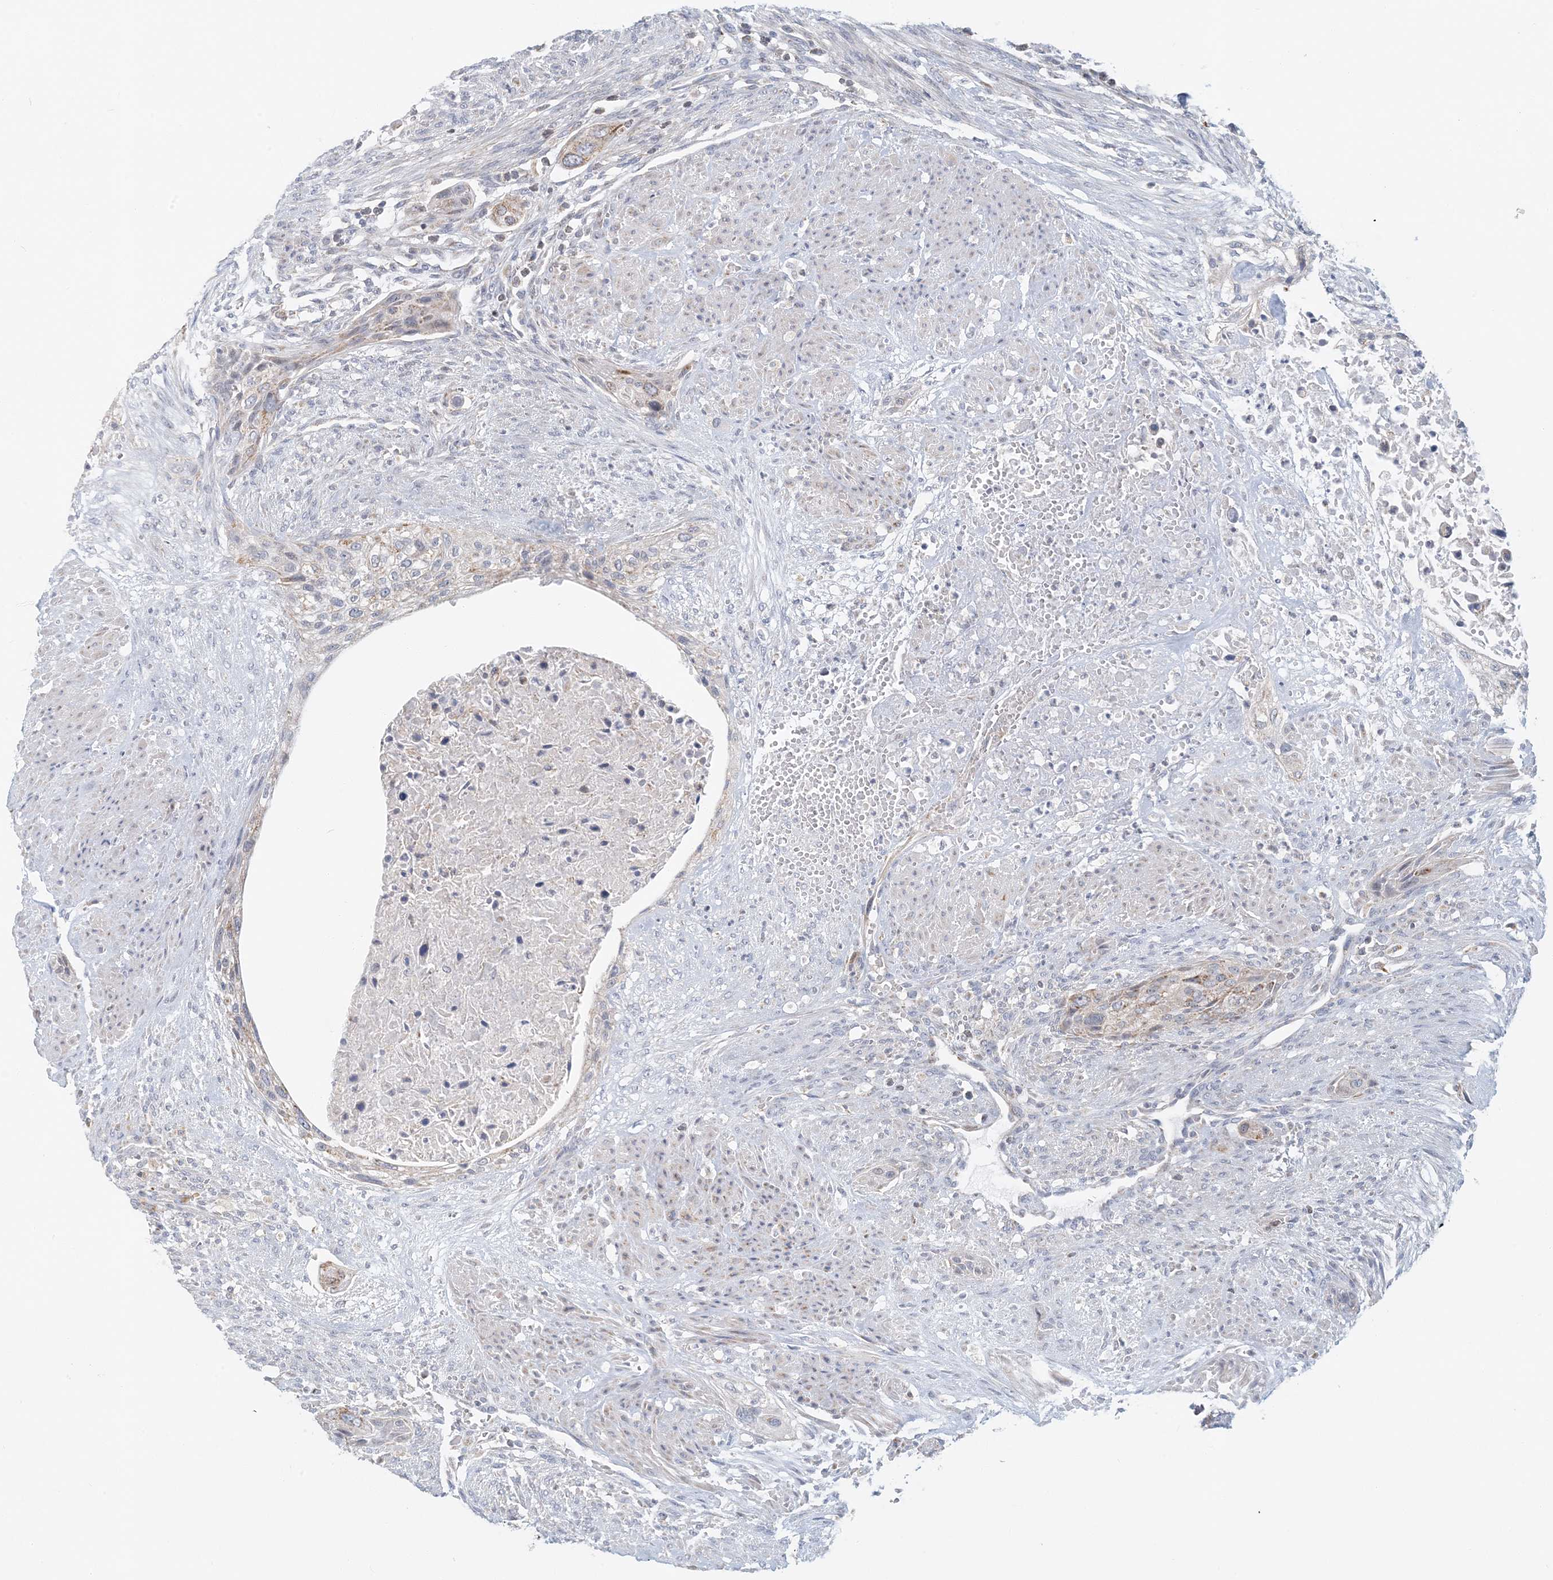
{"staining": {"intensity": "weak", "quantity": "<25%", "location": "cytoplasmic/membranous"}, "tissue": "urothelial cancer", "cell_type": "Tumor cells", "image_type": "cancer", "snomed": [{"axis": "morphology", "description": "Urothelial carcinoma, High grade"}, {"axis": "topography", "description": "Urinary bladder"}], "caption": "Human high-grade urothelial carcinoma stained for a protein using immunohistochemistry (IHC) shows no staining in tumor cells.", "gene": "BDH1", "patient": {"sex": "male", "age": 35}}